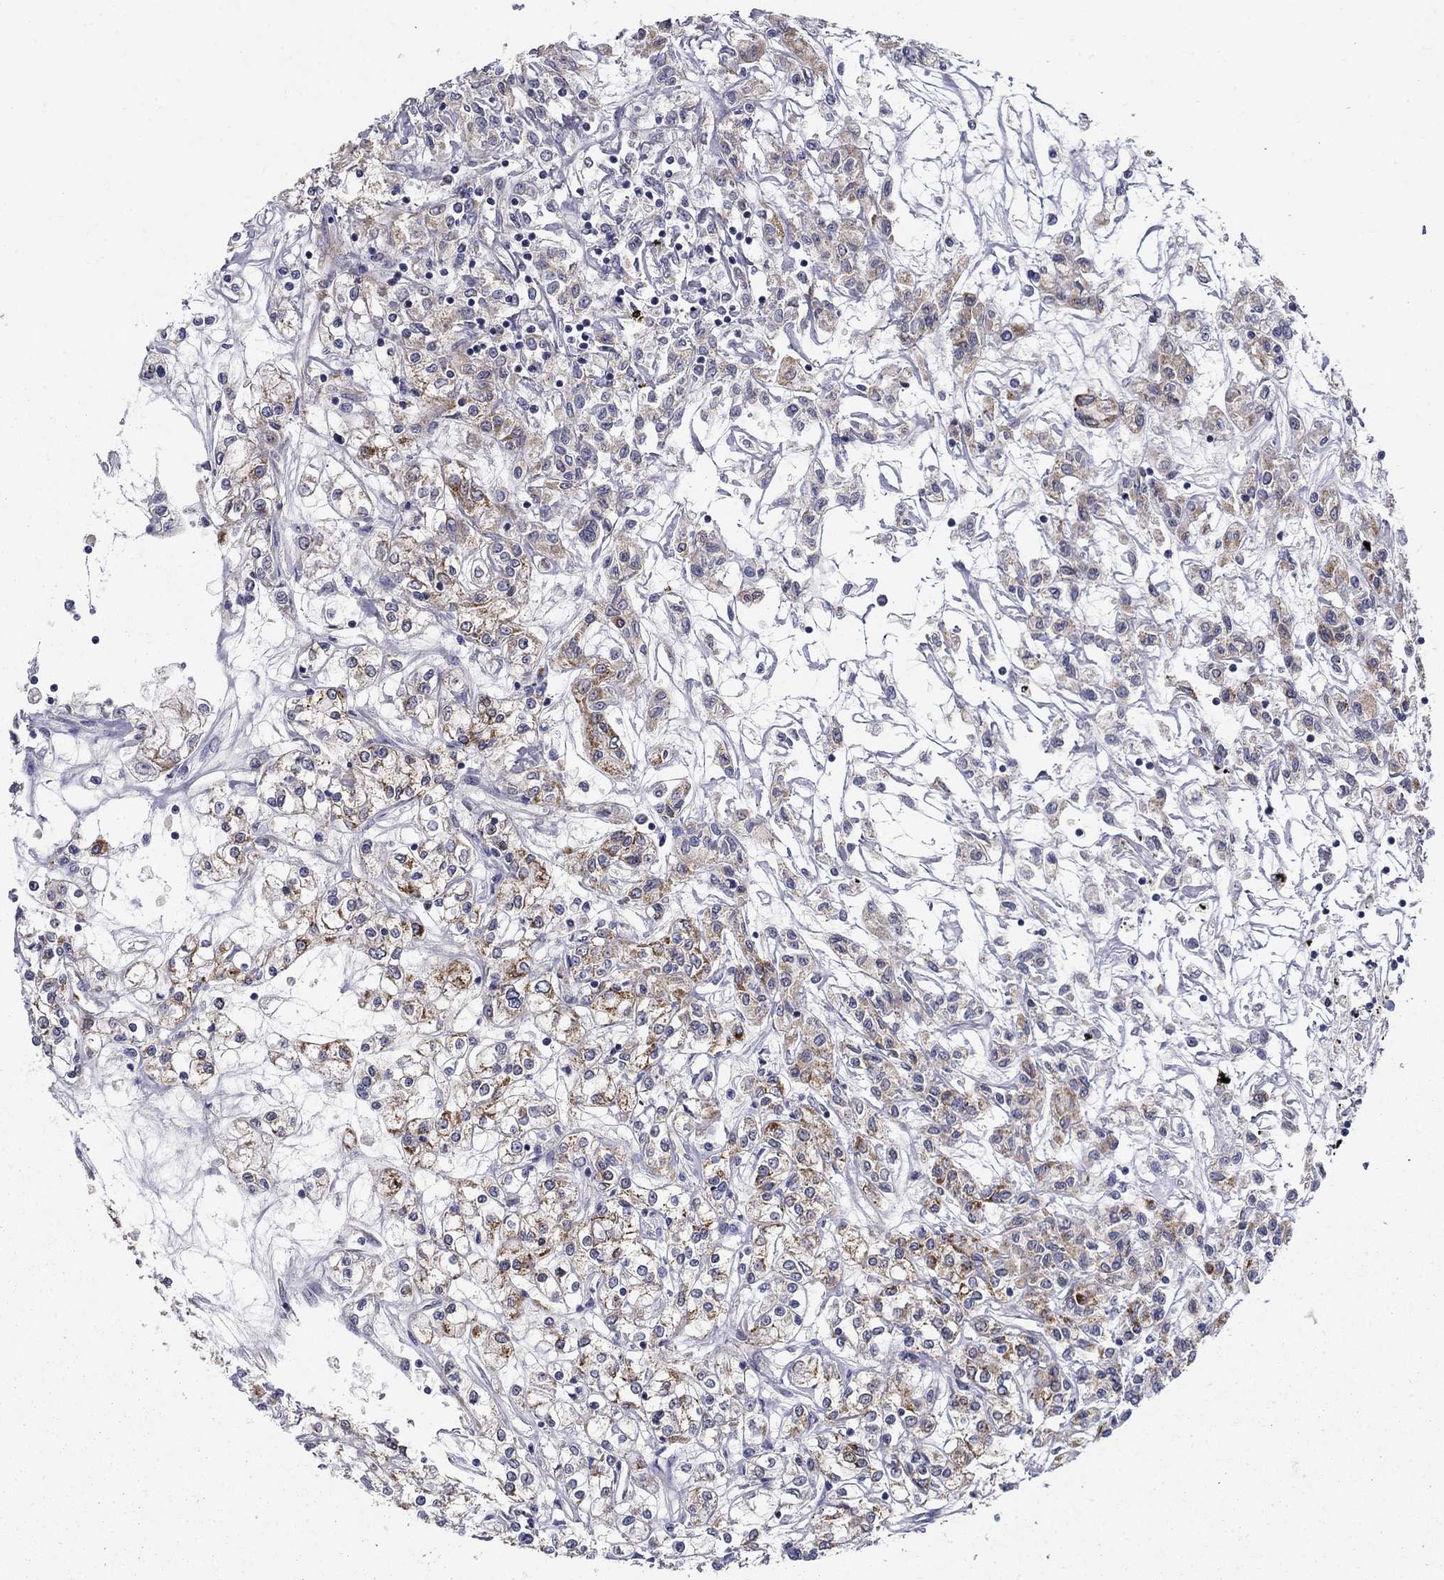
{"staining": {"intensity": "moderate", "quantity": "<25%", "location": "cytoplasmic/membranous"}, "tissue": "renal cancer", "cell_type": "Tumor cells", "image_type": "cancer", "snomed": [{"axis": "morphology", "description": "Adenocarcinoma, NOS"}, {"axis": "topography", "description": "Kidney"}], "caption": "Immunohistochemical staining of human adenocarcinoma (renal) demonstrates low levels of moderate cytoplasmic/membranous expression in about <25% of tumor cells. (Stains: DAB in brown, nuclei in blue, Microscopy: brightfield microscopy at high magnification).", "gene": "LACTB2", "patient": {"sex": "female", "age": 59}}